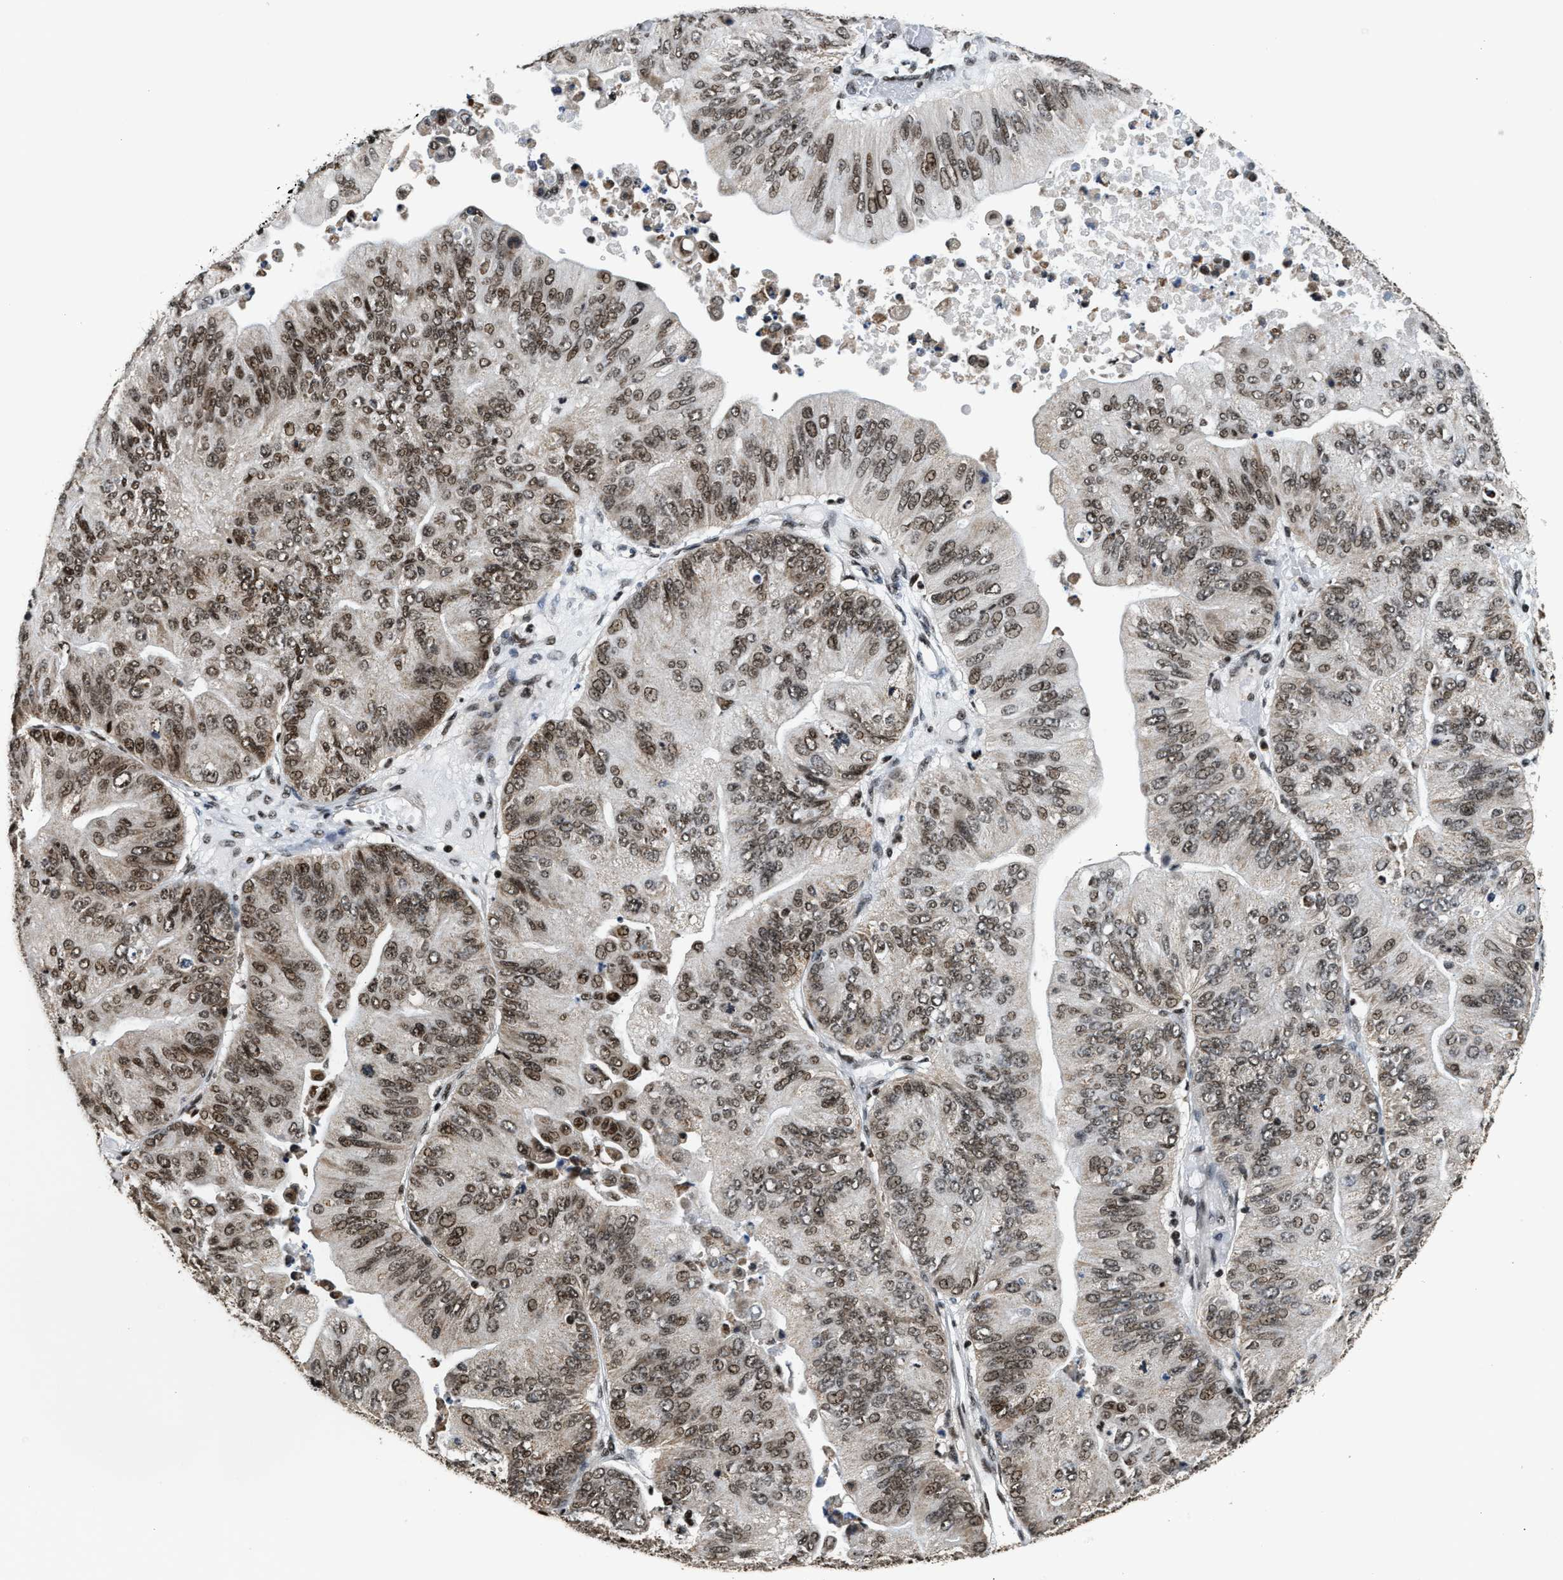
{"staining": {"intensity": "moderate", "quantity": ">75%", "location": "cytoplasmic/membranous,nuclear"}, "tissue": "ovarian cancer", "cell_type": "Tumor cells", "image_type": "cancer", "snomed": [{"axis": "morphology", "description": "Cystadenocarcinoma, mucinous, NOS"}, {"axis": "topography", "description": "Ovary"}], "caption": "A micrograph of human ovarian mucinous cystadenocarcinoma stained for a protein reveals moderate cytoplasmic/membranous and nuclear brown staining in tumor cells.", "gene": "RAD21", "patient": {"sex": "female", "age": 61}}